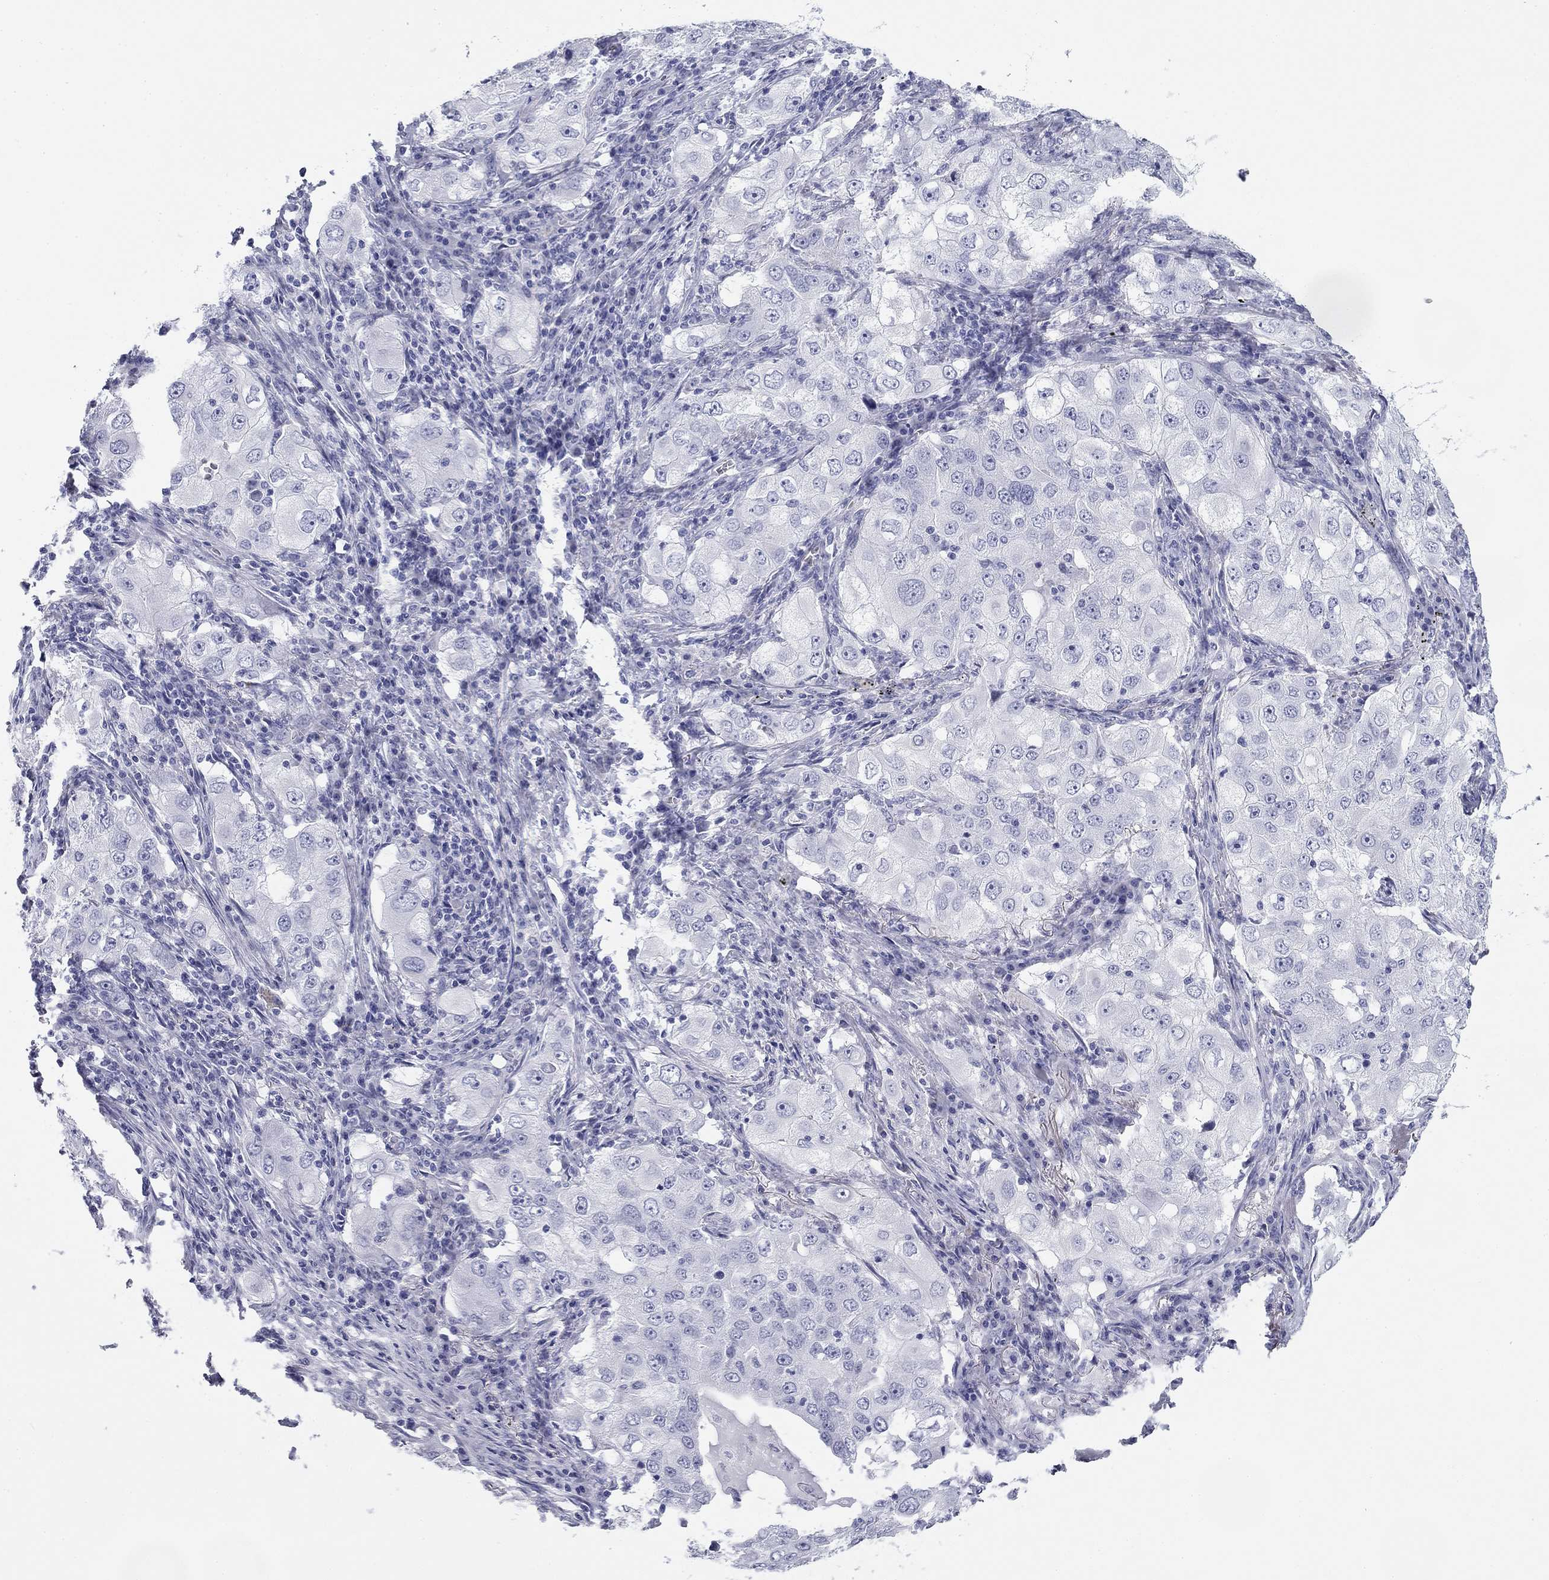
{"staining": {"intensity": "negative", "quantity": "none", "location": "none"}, "tissue": "lung cancer", "cell_type": "Tumor cells", "image_type": "cancer", "snomed": [{"axis": "morphology", "description": "Adenocarcinoma, NOS"}, {"axis": "topography", "description": "Lung"}], "caption": "This is a image of immunohistochemistry staining of adenocarcinoma (lung), which shows no staining in tumor cells.", "gene": "ZP2", "patient": {"sex": "female", "age": 61}}